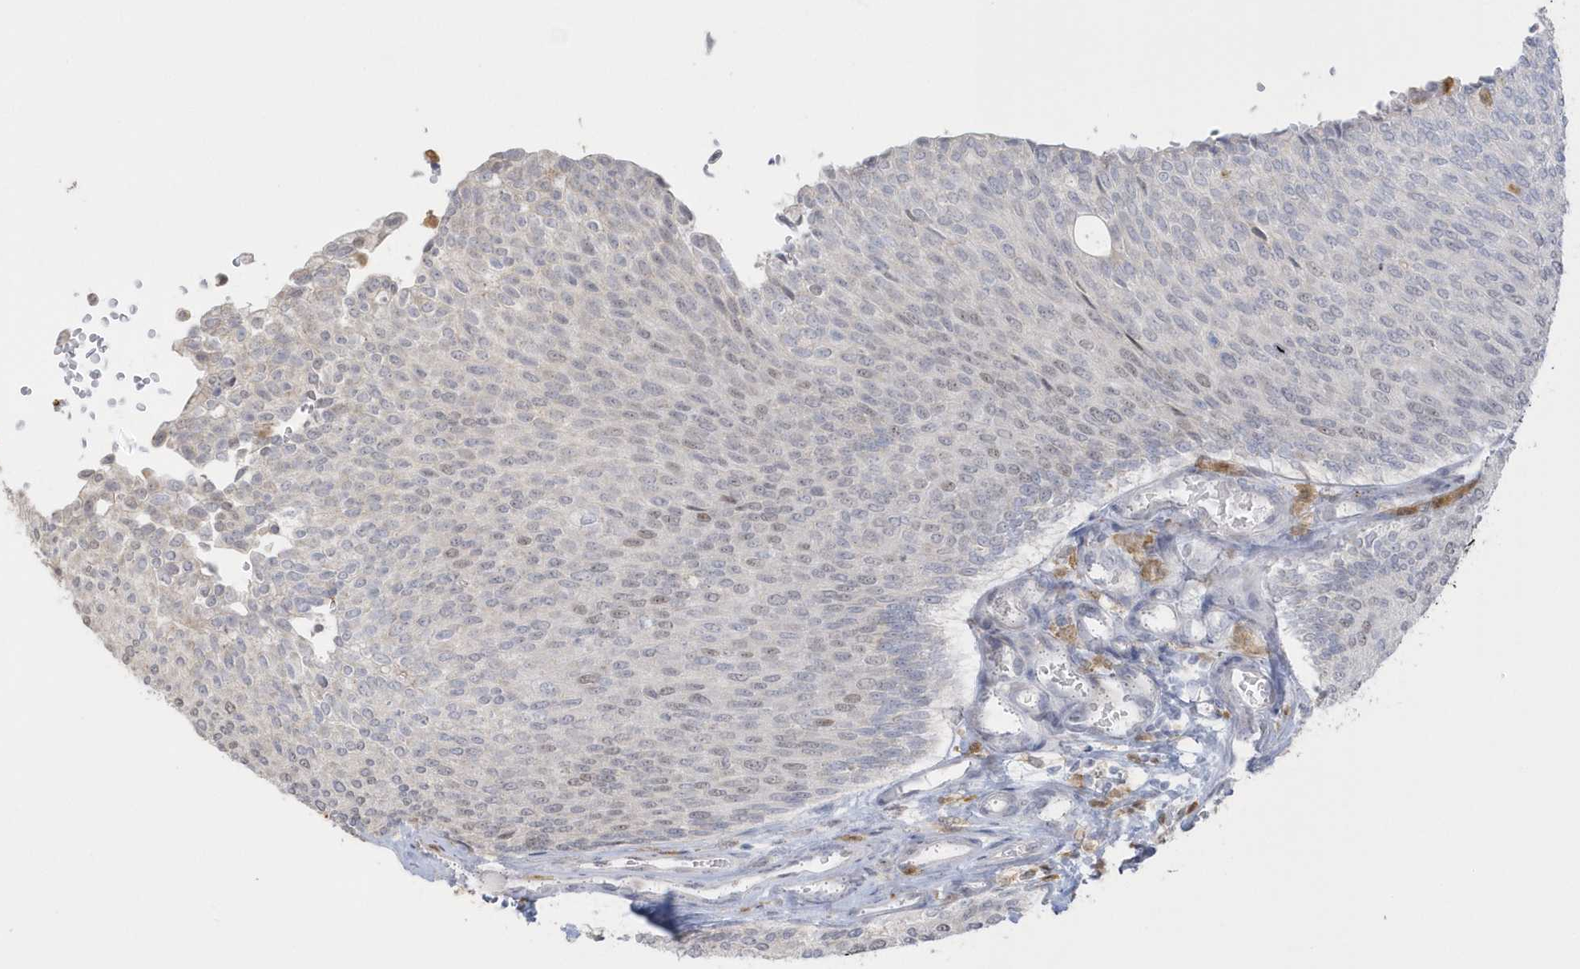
{"staining": {"intensity": "negative", "quantity": "none", "location": "none"}, "tissue": "urothelial cancer", "cell_type": "Tumor cells", "image_type": "cancer", "snomed": [{"axis": "morphology", "description": "Urothelial carcinoma, Low grade"}, {"axis": "topography", "description": "Urinary bladder"}], "caption": "IHC of human low-grade urothelial carcinoma demonstrates no staining in tumor cells.", "gene": "NAF1", "patient": {"sex": "female", "age": 79}}